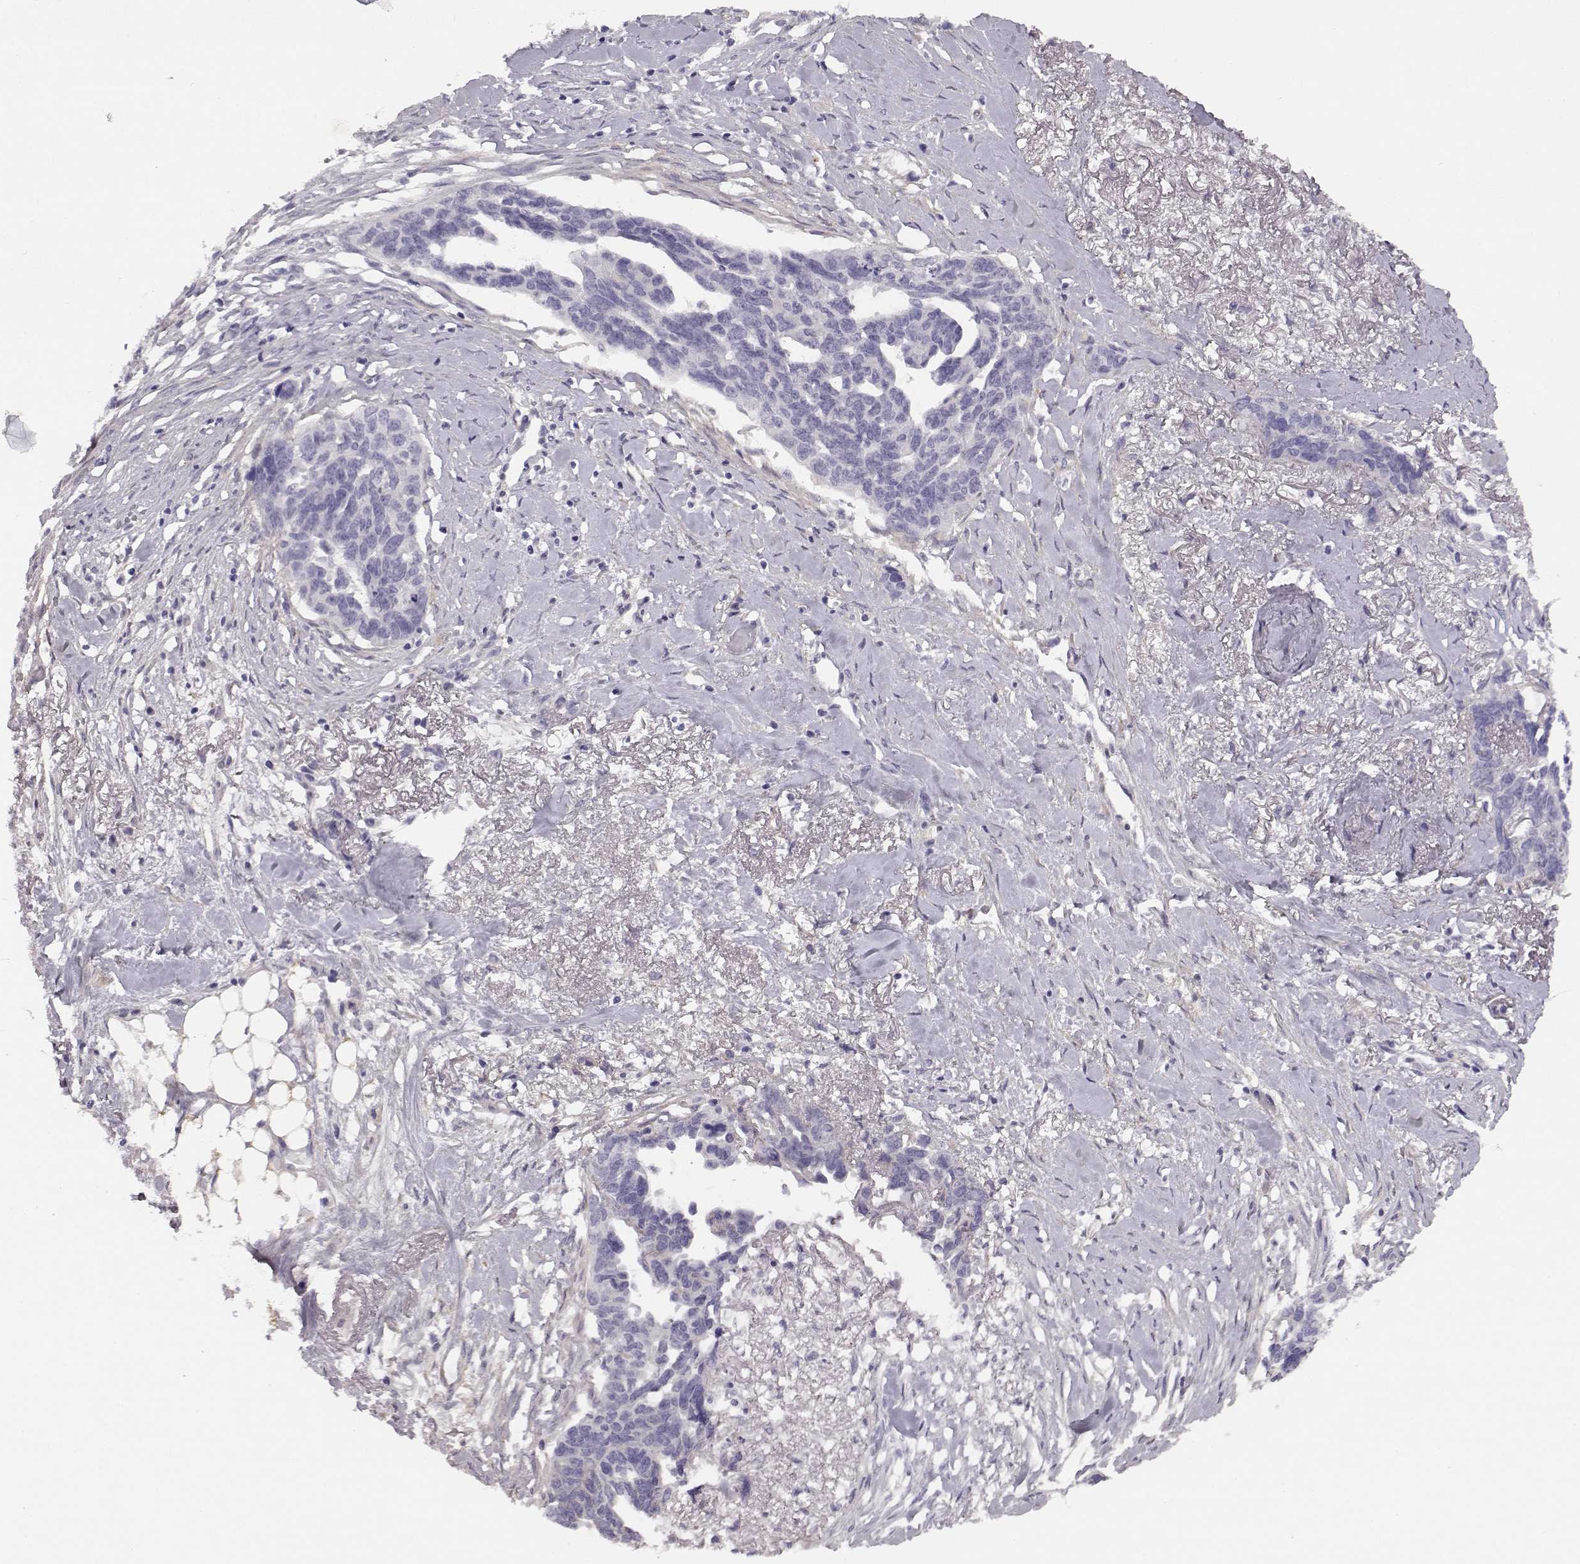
{"staining": {"intensity": "negative", "quantity": "none", "location": "none"}, "tissue": "ovarian cancer", "cell_type": "Tumor cells", "image_type": "cancer", "snomed": [{"axis": "morphology", "description": "Cystadenocarcinoma, serous, NOS"}, {"axis": "topography", "description": "Ovary"}], "caption": "The IHC micrograph has no significant positivity in tumor cells of ovarian cancer tissue.", "gene": "TRIM69", "patient": {"sex": "female", "age": 69}}